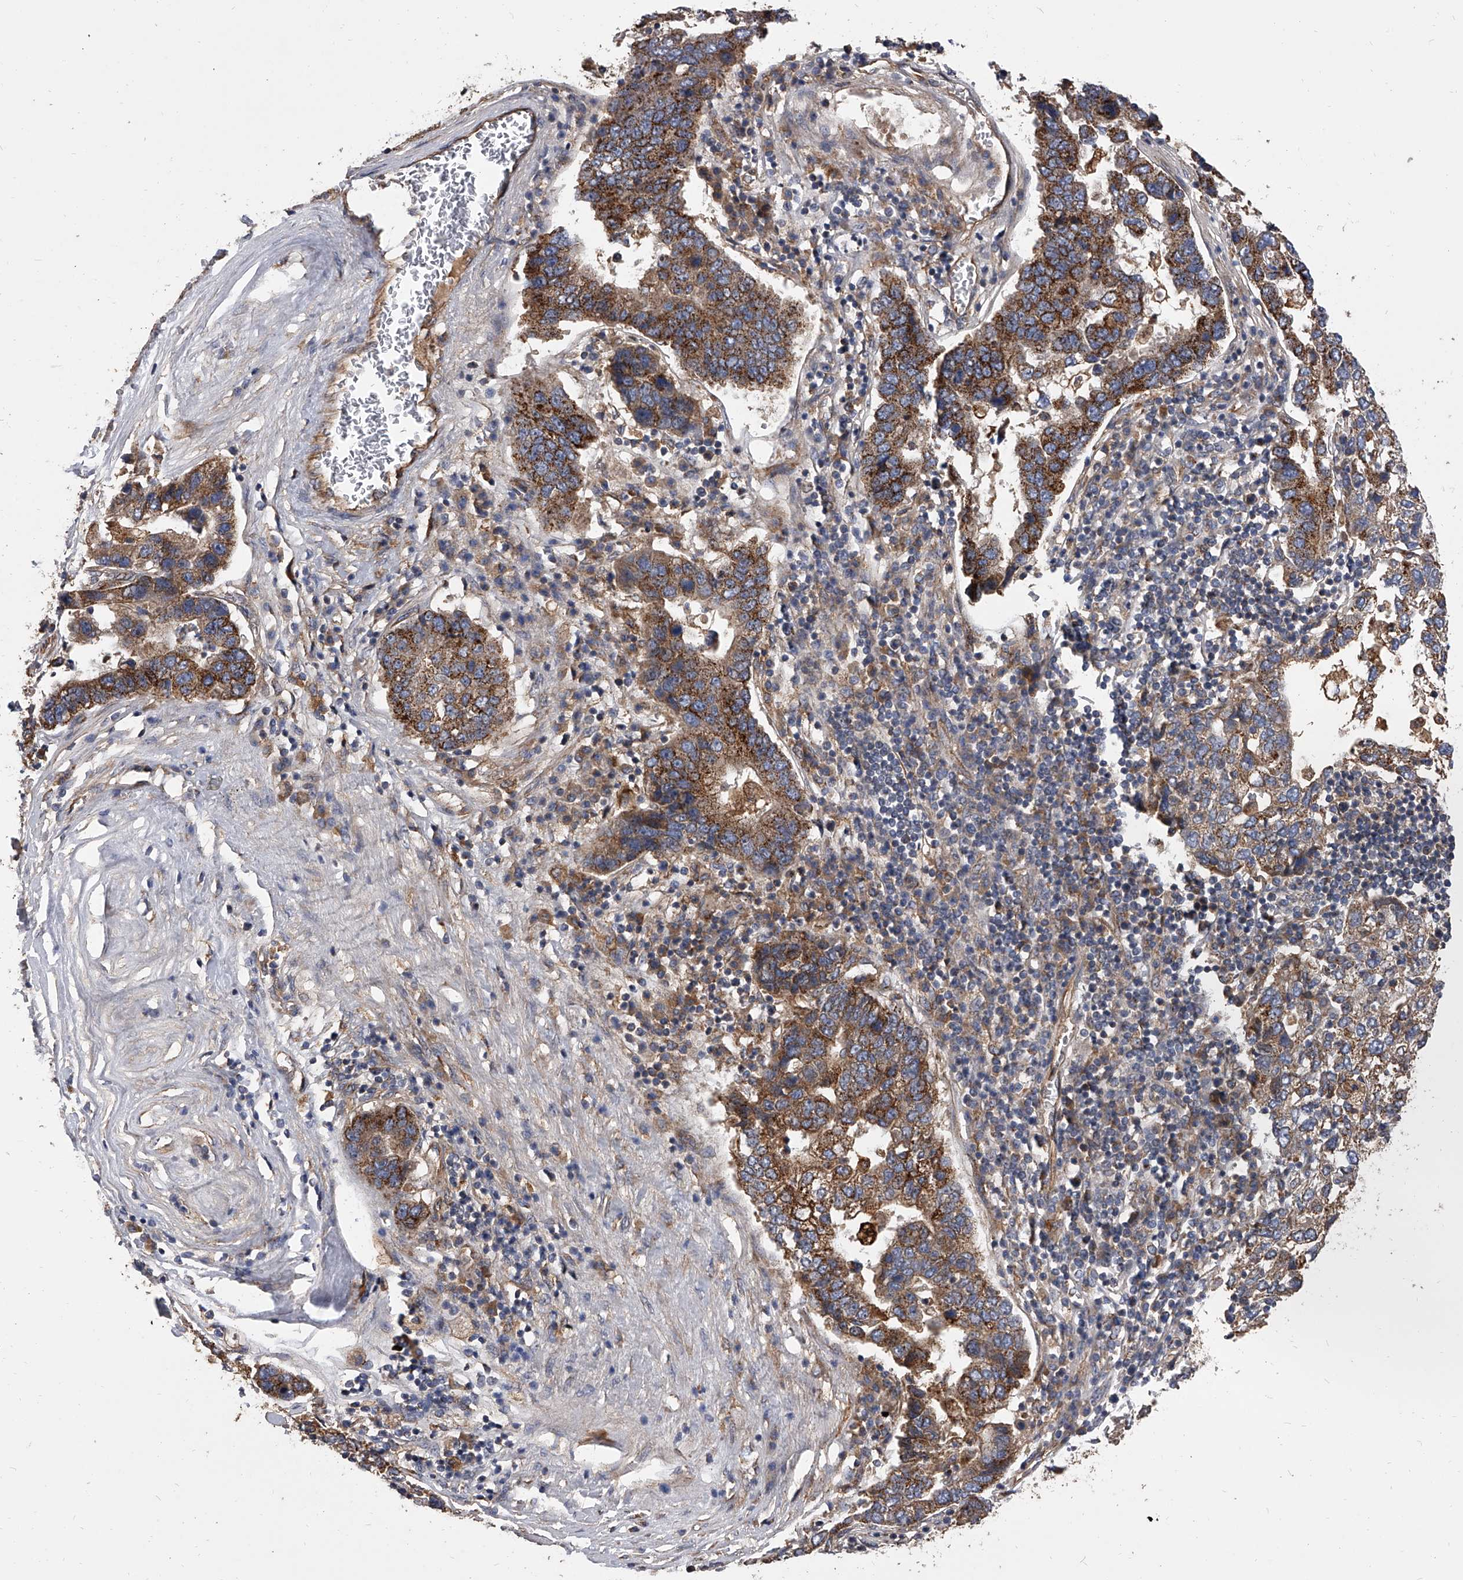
{"staining": {"intensity": "moderate", "quantity": ">75%", "location": "cytoplasmic/membranous"}, "tissue": "pancreatic cancer", "cell_type": "Tumor cells", "image_type": "cancer", "snomed": [{"axis": "morphology", "description": "Adenocarcinoma, NOS"}, {"axis": "topography", "description": "Pancreas"}], "caption": "IHC (DAB) staining of human adenocarcinoma (pancreatic) exhibits moderate cytoplasmic/membranous protein expression in approximately >75% of tumor cells.", "gene": "EXOC4", "patient": {"sex": "female", "age": 61}}